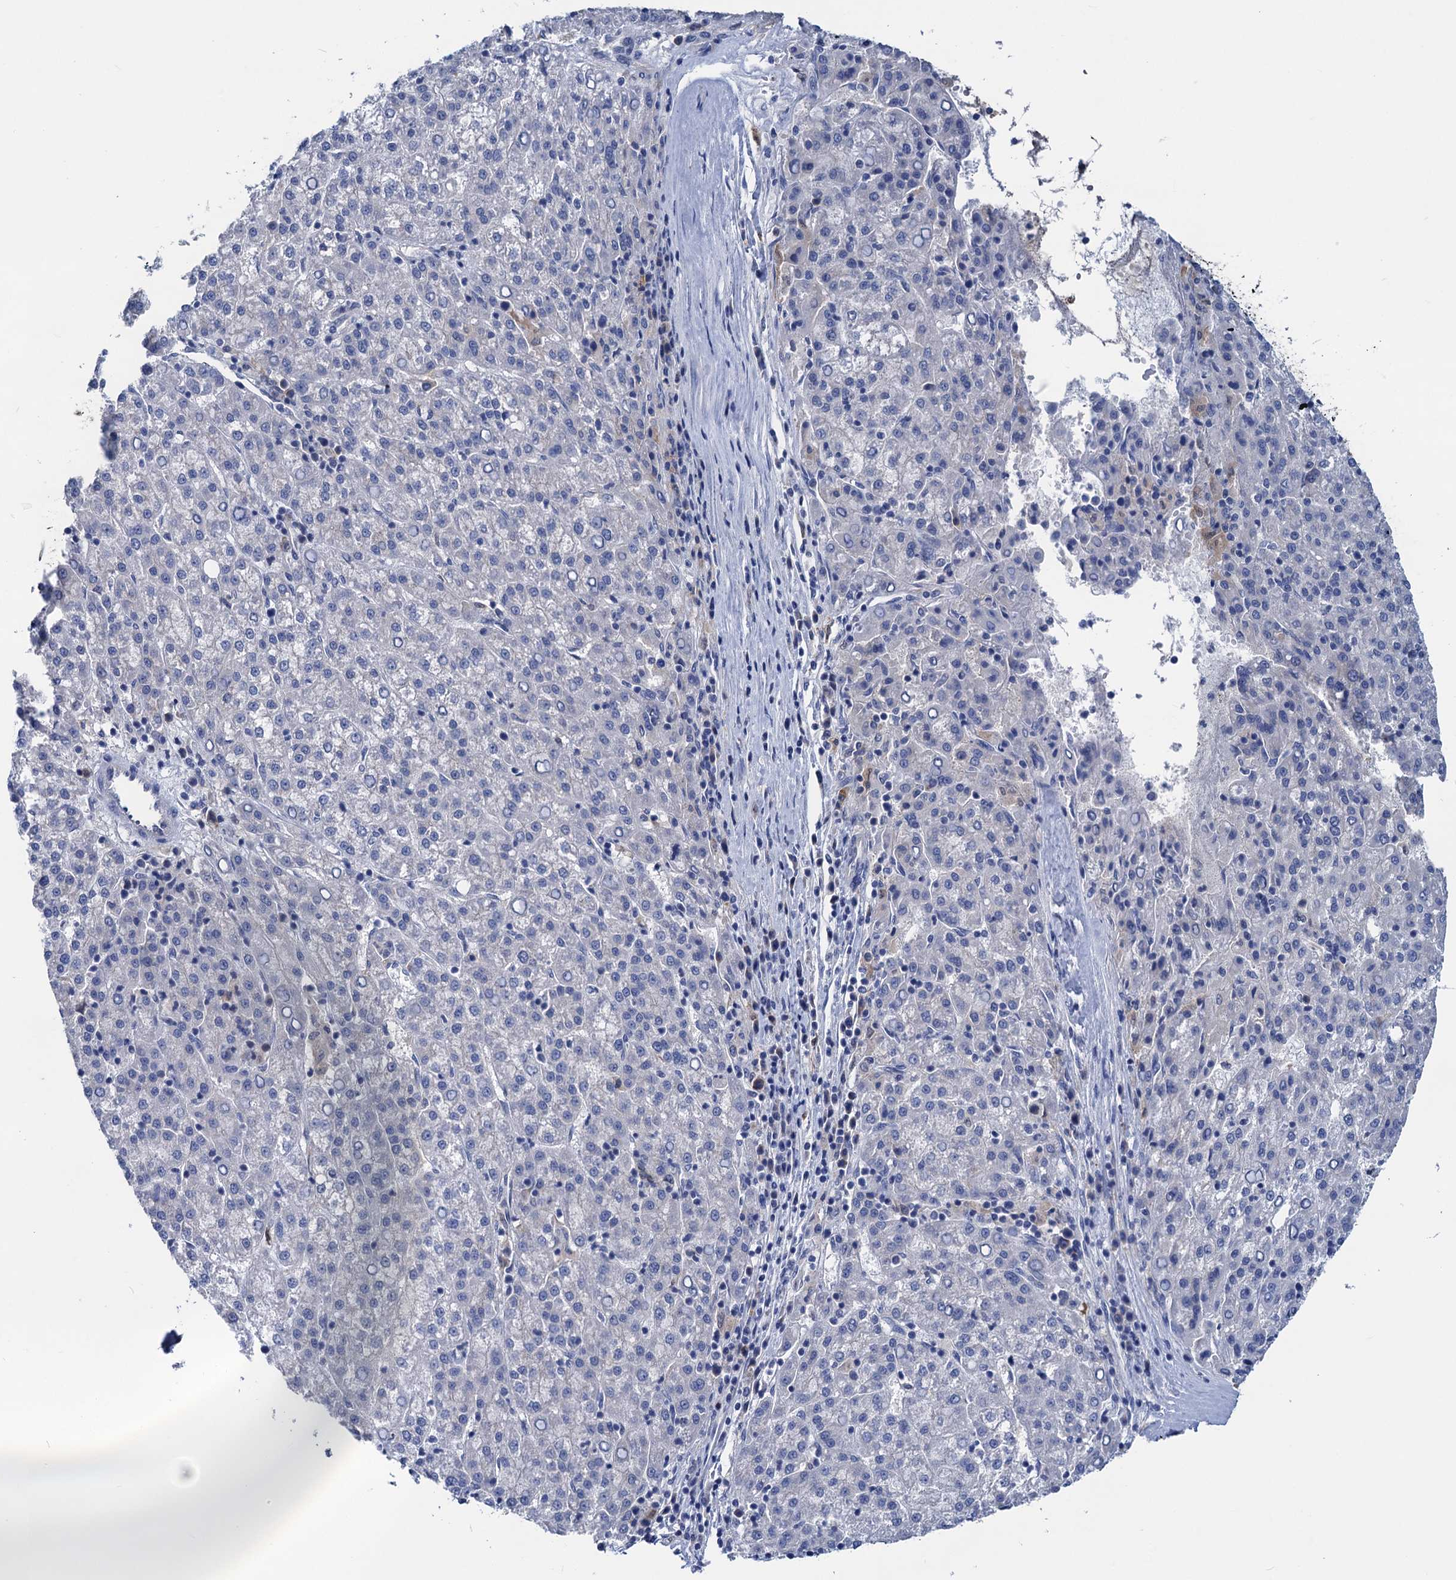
{"staining": {"intensity": "negative", "quantity": "none", "location": "none"}, "tissue": "liver cancer", "cell_type": "Tumor cells", "image_type": "cancer", "snomed": [{"axis": "morphology", "description": "Carcinoma, Hepatocellular, NOS"}, {"axis": "topography", "description": "Liver"}], "caption": "DAB immunohistochemical staining of human hepatocellular carcinoma (liver) demonstrates no significant expression in tumor cells. The staining is performed using DAB (3,3'-diaminobenzidine) brown chromogen with nuclei counter-stained in using hematoxylin.", "gene": "ZNRD2", "patient": {"sex": "female", "age": 58}}